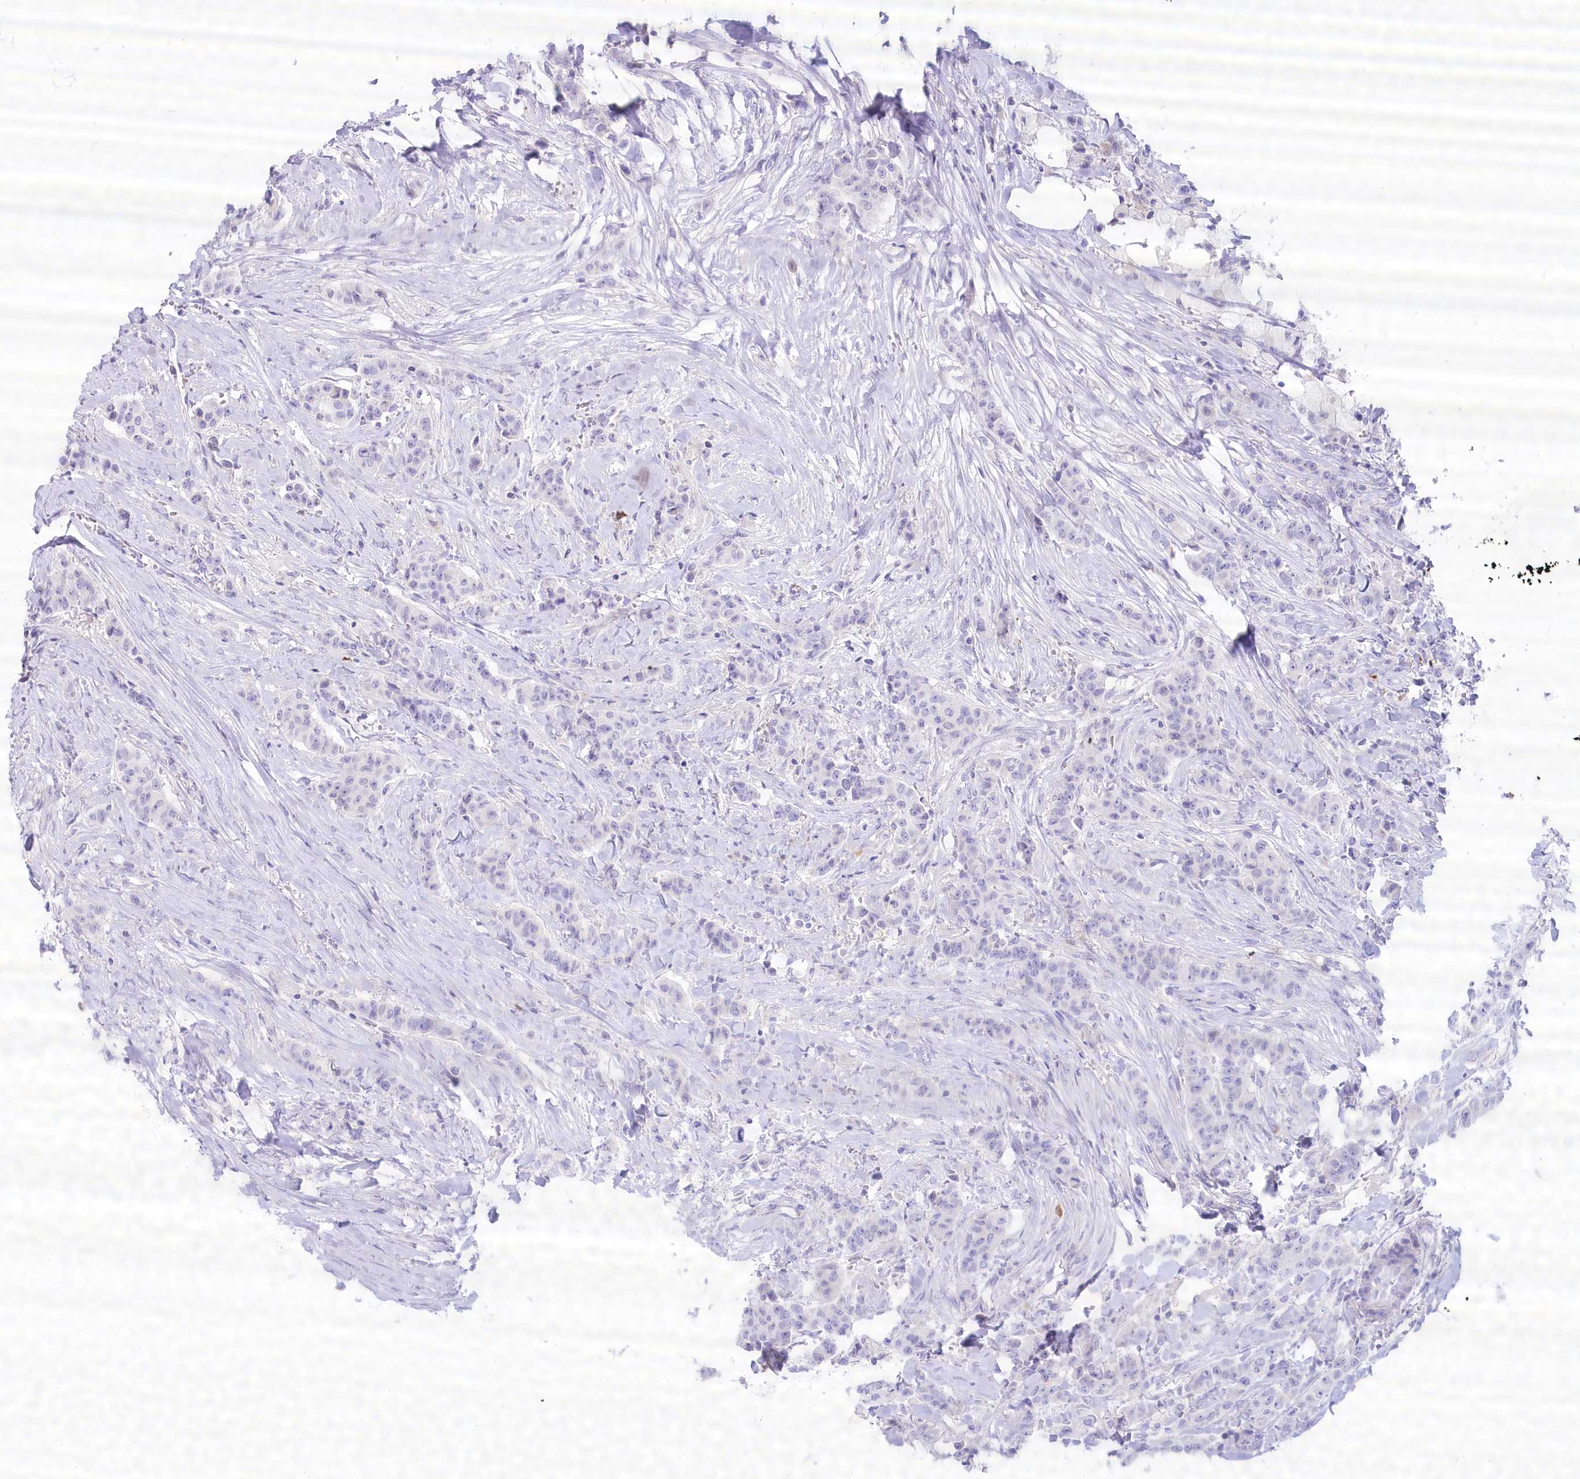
{"staining": {"intensity": "negative", "quantity": "none", "location": "none"}, "tissue": "breast cancer", "cell_type": "Tumor cells", "image_type": "cancer", "snomed": [{"axis": "morphology", "description": "Duct carcinoma"}, {"axis": "topography", "description": "Breast"}], "caption": "A histopathology image of human breast intraductal carcinoma is negative for staining in tumor cells.", "gene": "MYOZ1", "patient": {"sex": "female", "age": 40}}